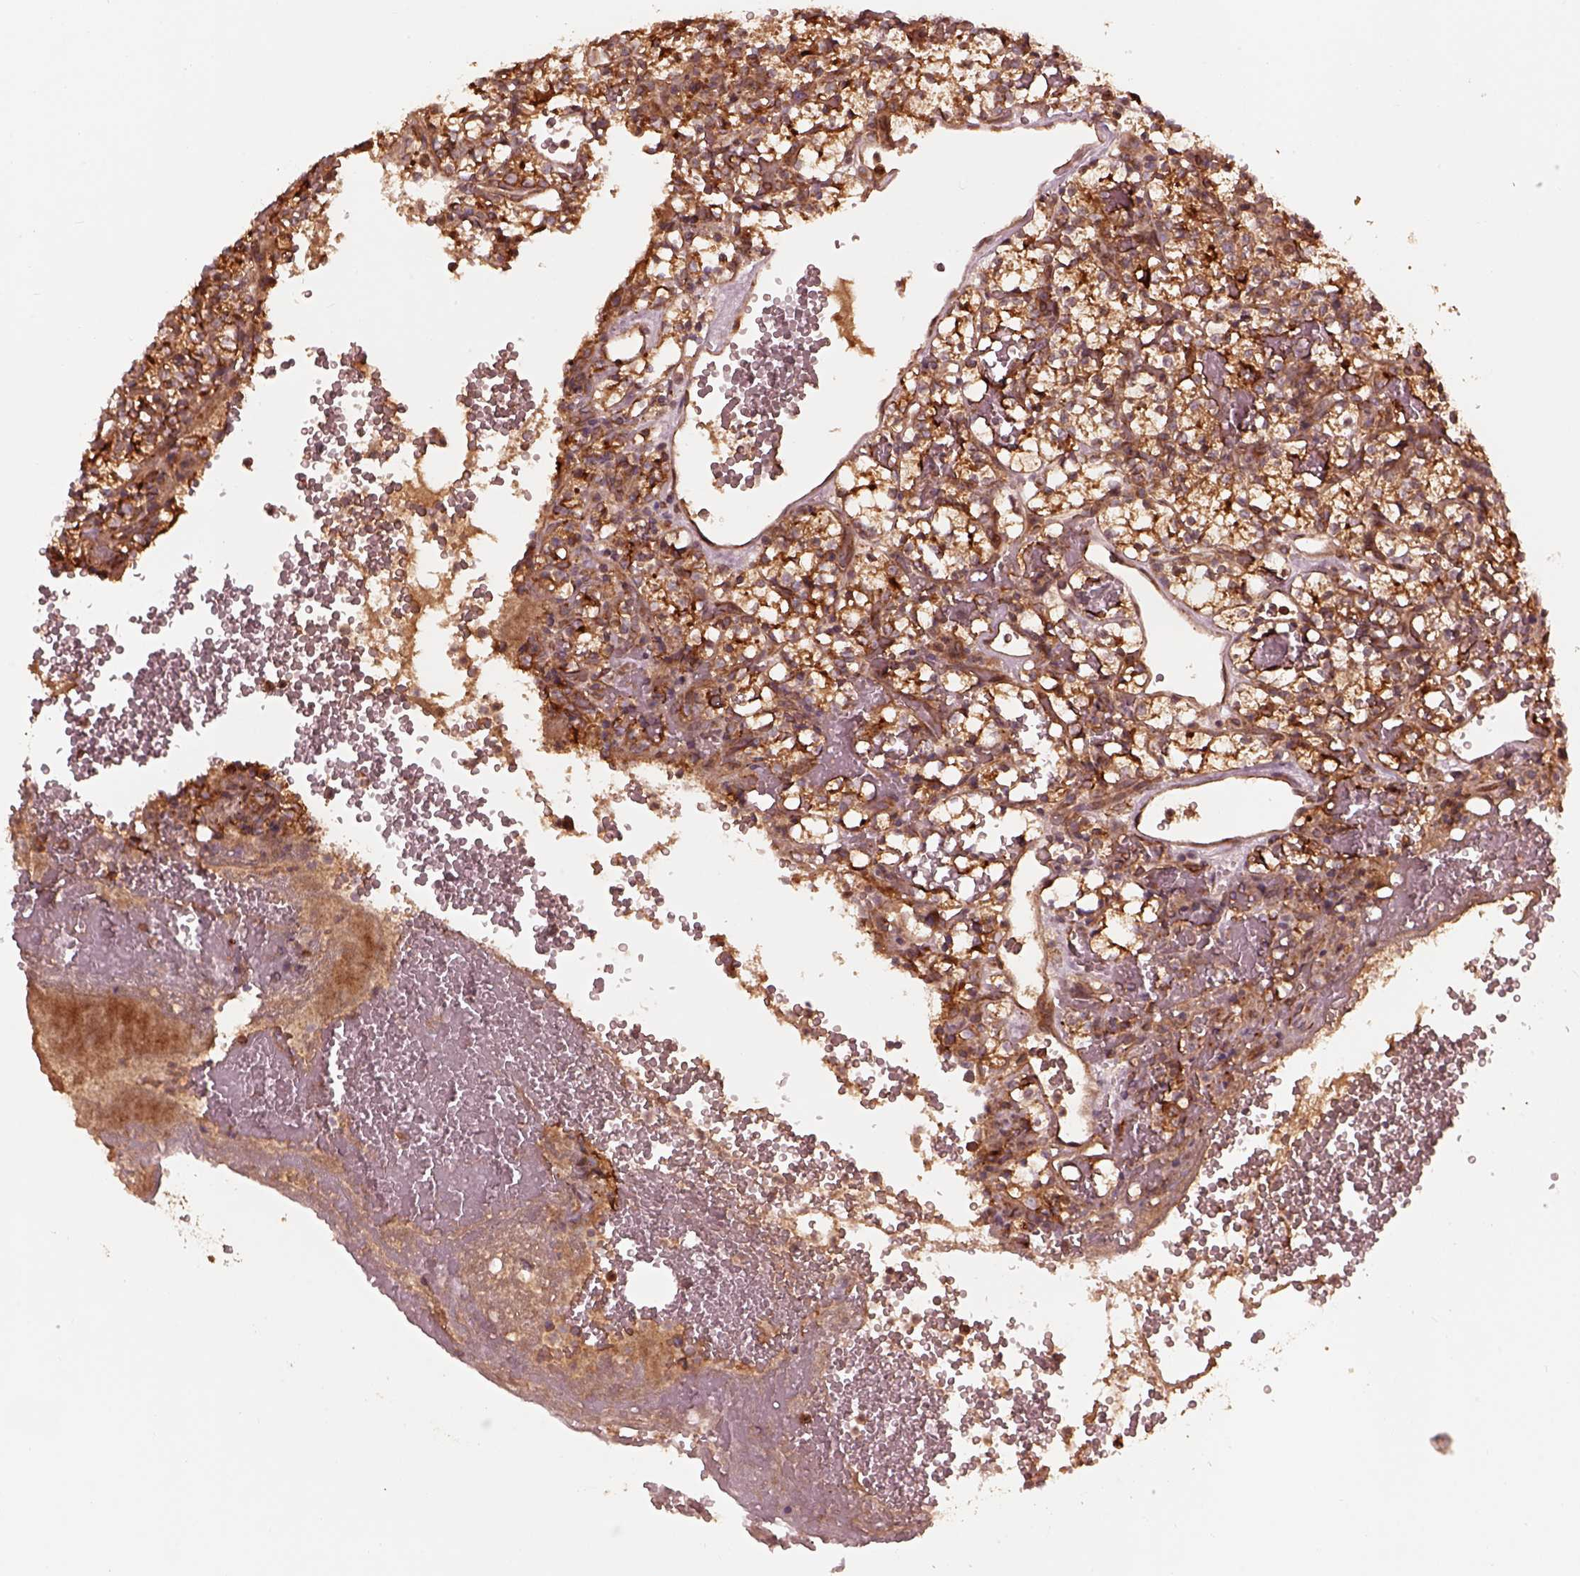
{"staining": {"intensity": "moderate", "quantity": ">75%", "location": "cytoplasmic/membranous"}, "tissue": "renal cancer", "cell_type": "Tumor cells", "image_type": "cancer", "snomed": [{"axis": "morphology", "description": "Adenocarcinoma, NOS"}, {"axis": "topography", "description": "Kidney"}], "caption": "Brown immunohistochemical staining in renal adenocarcinoma displays moderate cytoplasmic/membranous positivity in approximately >75% of tumor cells. The staining was performed using DAB (3,3'-diaminobenzidine) to visualize the protein expression in brown, while the nuclei were stained in blue with hematoxylin (Magnification: 20x).", "gene": "PIK3R2", "patient": {"sex": "female", "age": 69}}